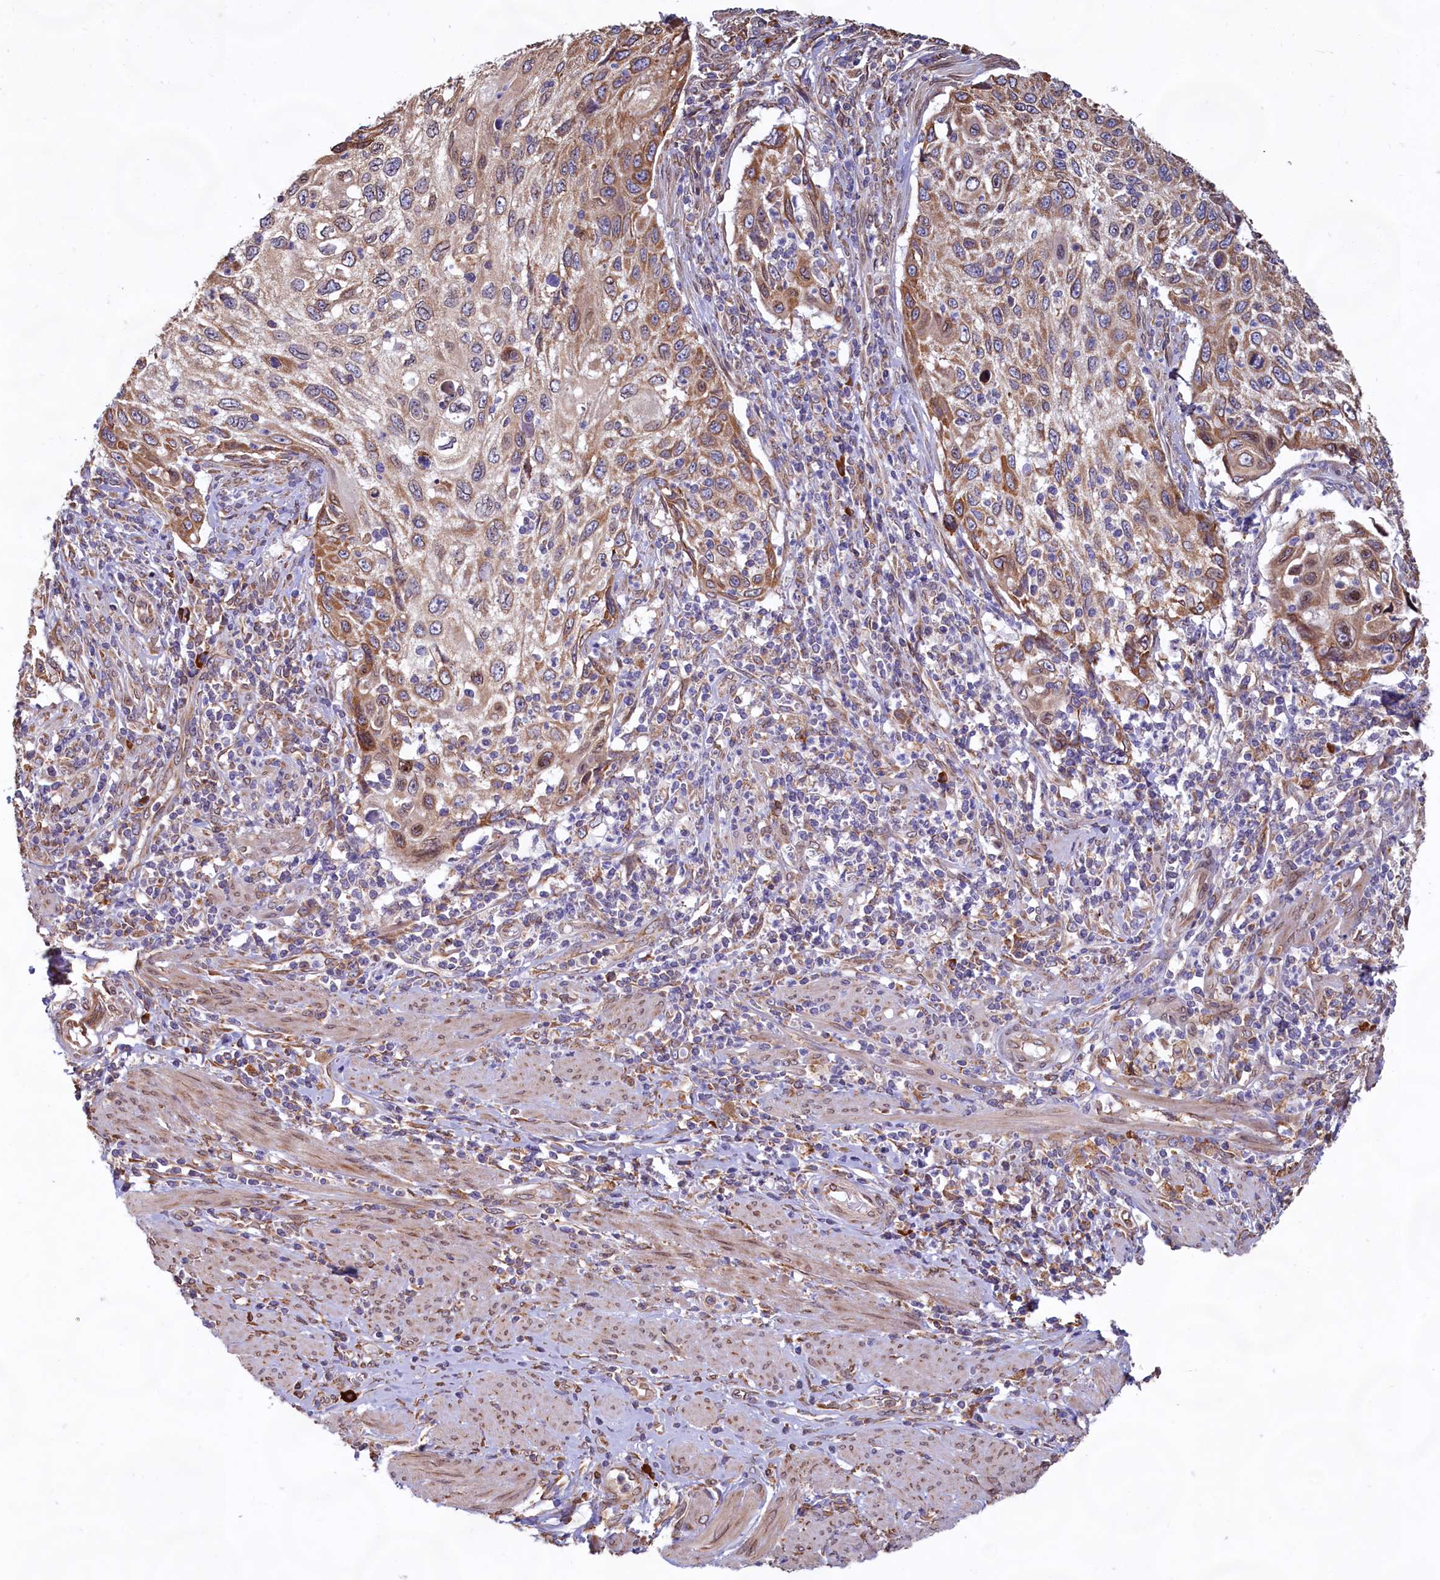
{"staining": {"intensity": "moderate", "quantity": ">75%", "location": "cytoplasmic/membranous"}, "tissue": "cervical cancer", "cell_type": "Tumor cells", "image_type": "cancer", "snomed": [{"axis": "morphology", "description": "Squamous cell carcinoma, NOS"}, {"axis": "topography", "description": "Cervix"}], "caption": "A high-resolution histopathology image shows IHC staining of squamous cell carcinoma (cervical), which reveals moderate cytoplasmic/membranous positivity in approximately >75% of tumor cells.", "gene": "TBC1D19", "patient": {"sex": "female", "age": 70}}